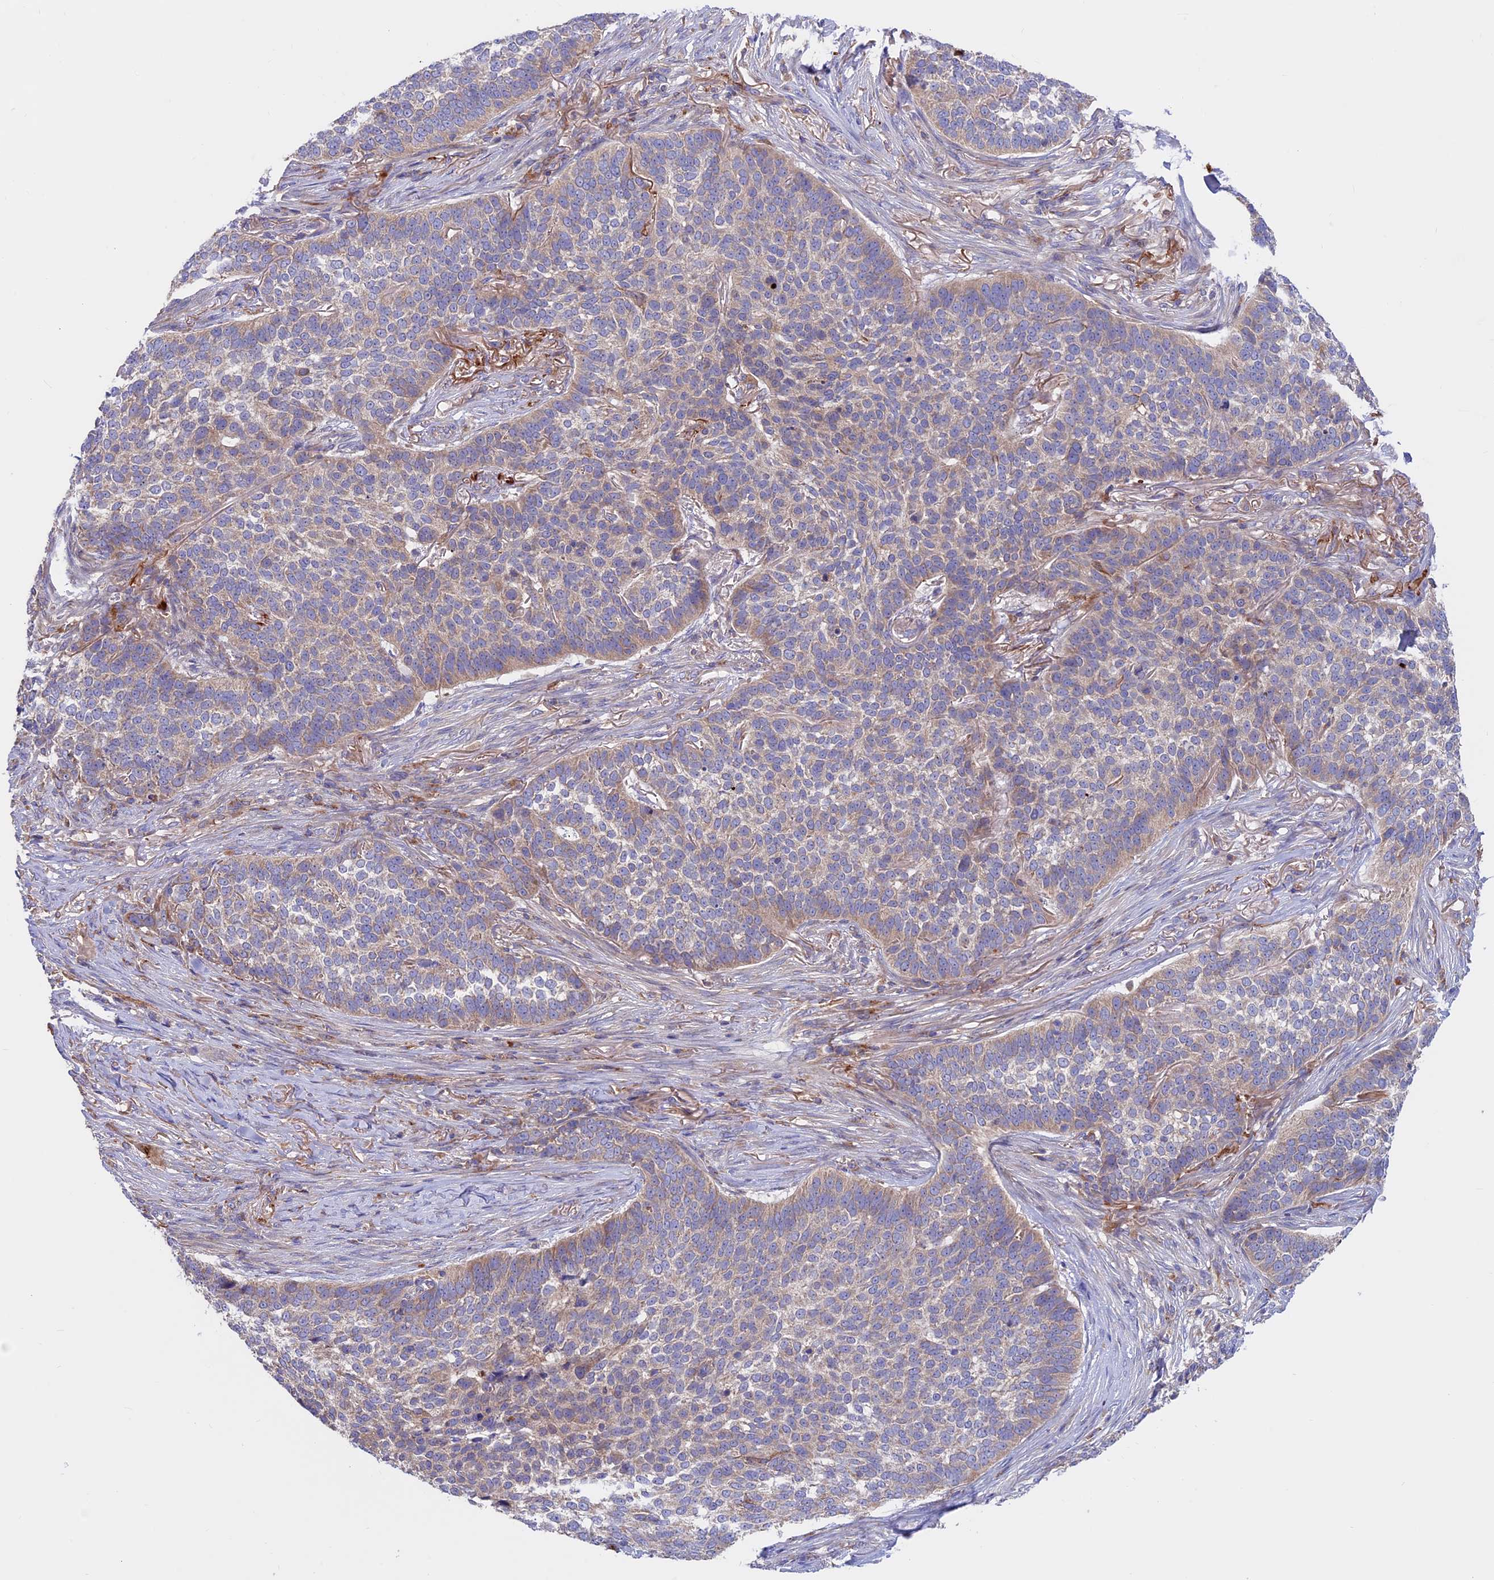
{"staining": {"intensity": "weak", "quantity": "25%-75%", "location": "cytoplasmic/membranous"}, "tissue": "skin cancer", "cell_type": "Tumor cells", "image_type": "cancer", "snomed": [{"axis": "morphology", "description": "Basal cell carcinoma"}, {"axis": "topography", "description": "Skin"}], "caption": "The immunohistochemical stain highlights weak cytoplasmic/membranous positivity in tumor cells of skin cancer (basal cell carcinoma) tissue. The staining was performed using DAB (3,3'-diaminobenzidine), with brown indicating positive protein expression. Nuclei are stained blue with hematoxylin.", "gene": "PTPN9", "patient": {"sex": "male", "age": 85}}